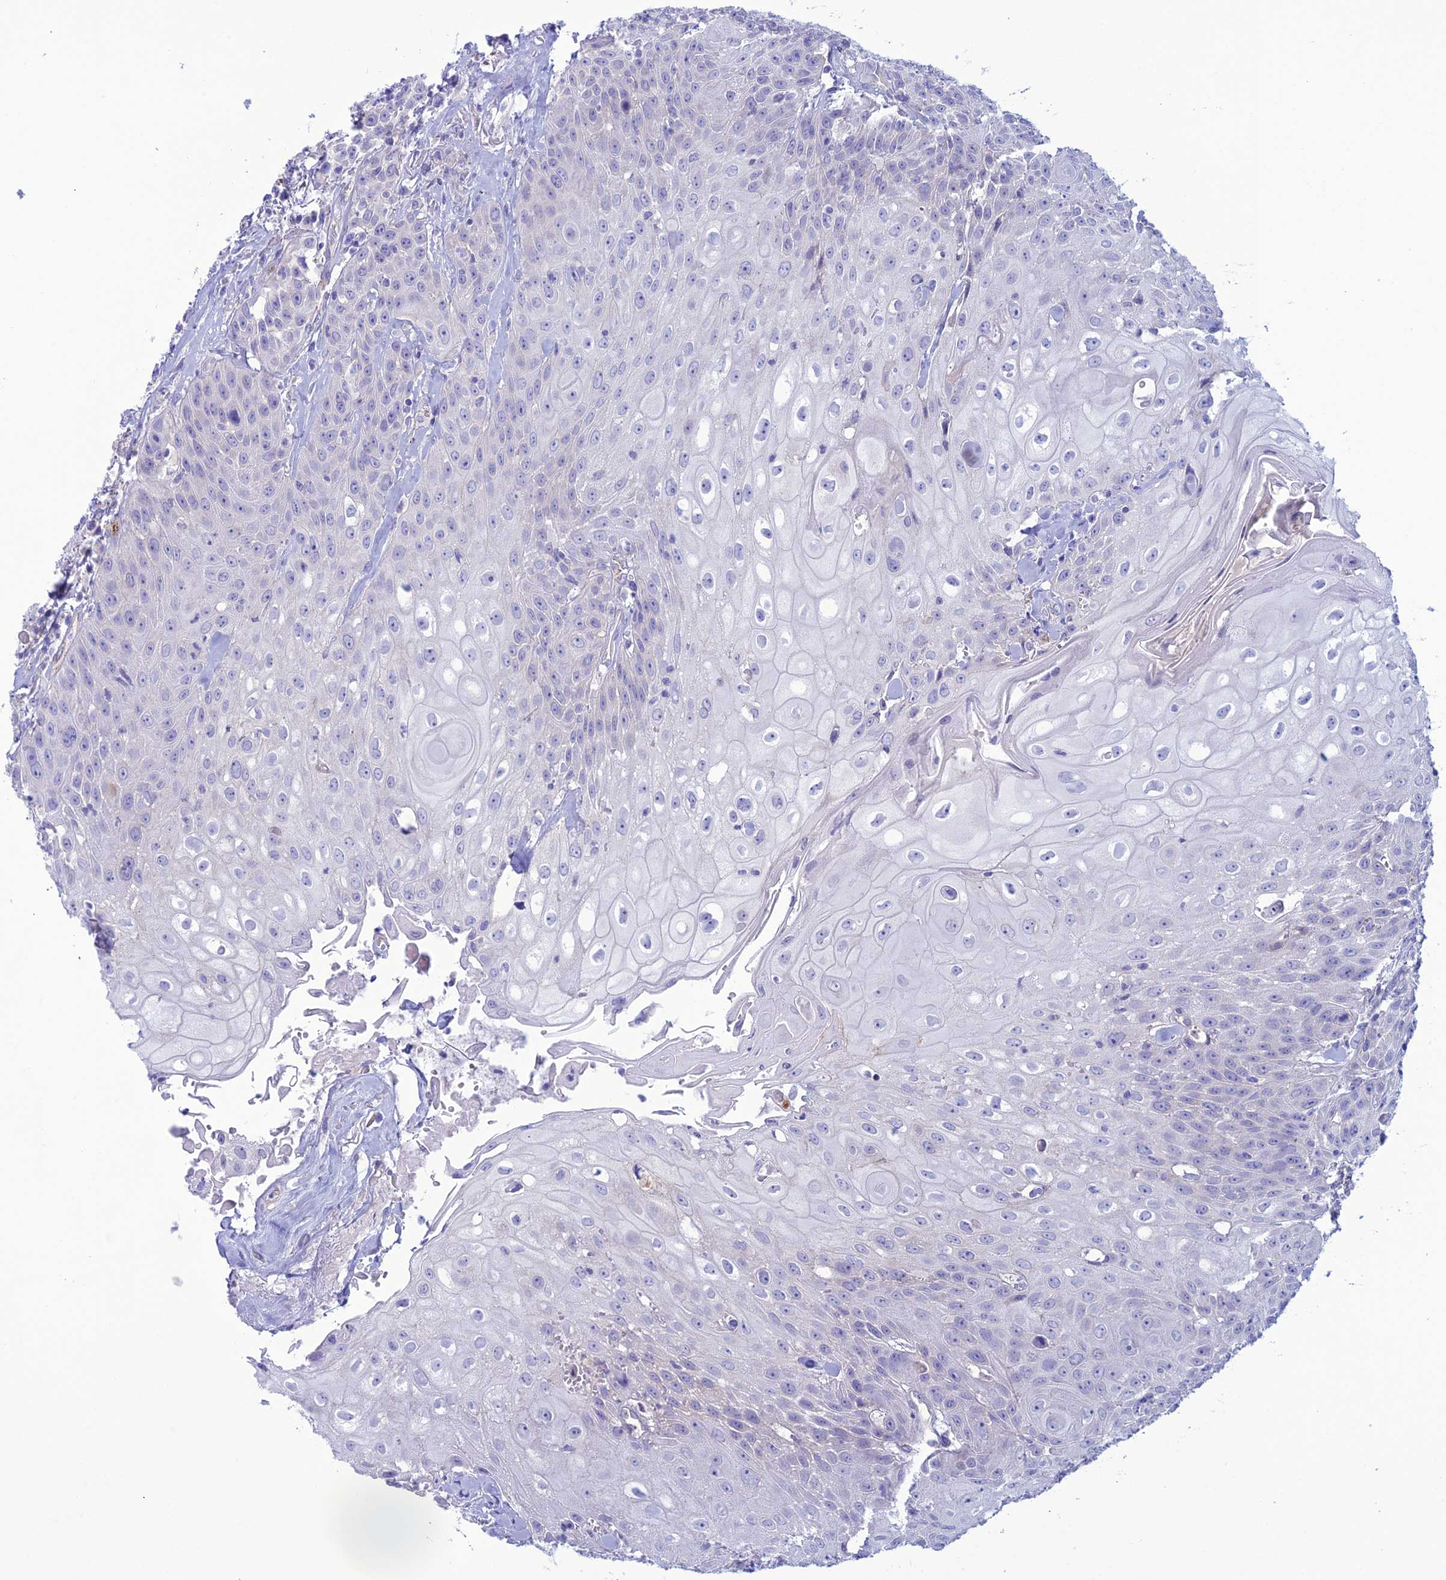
{"staining": {"intensity": "negative", "quantity": "none", "location": "none"}, "tissue": "head and neck cancer", "cell_type": "Tumor cells", "image_type": "cancer", "snomed": [{"axis": "morphology", "description": "Squamous cell carcinoma, NOS"}, {"axis": "topography", "description": "Oral tissue"}, {"axis": "topography", "description": "Head-Neck"}], "caption": "Tumor cells show no significant expression in head and neck squamous cell carcinoma.", "gene": "CDC42EP5", "patient": {"sex": "female", "age": 82}}